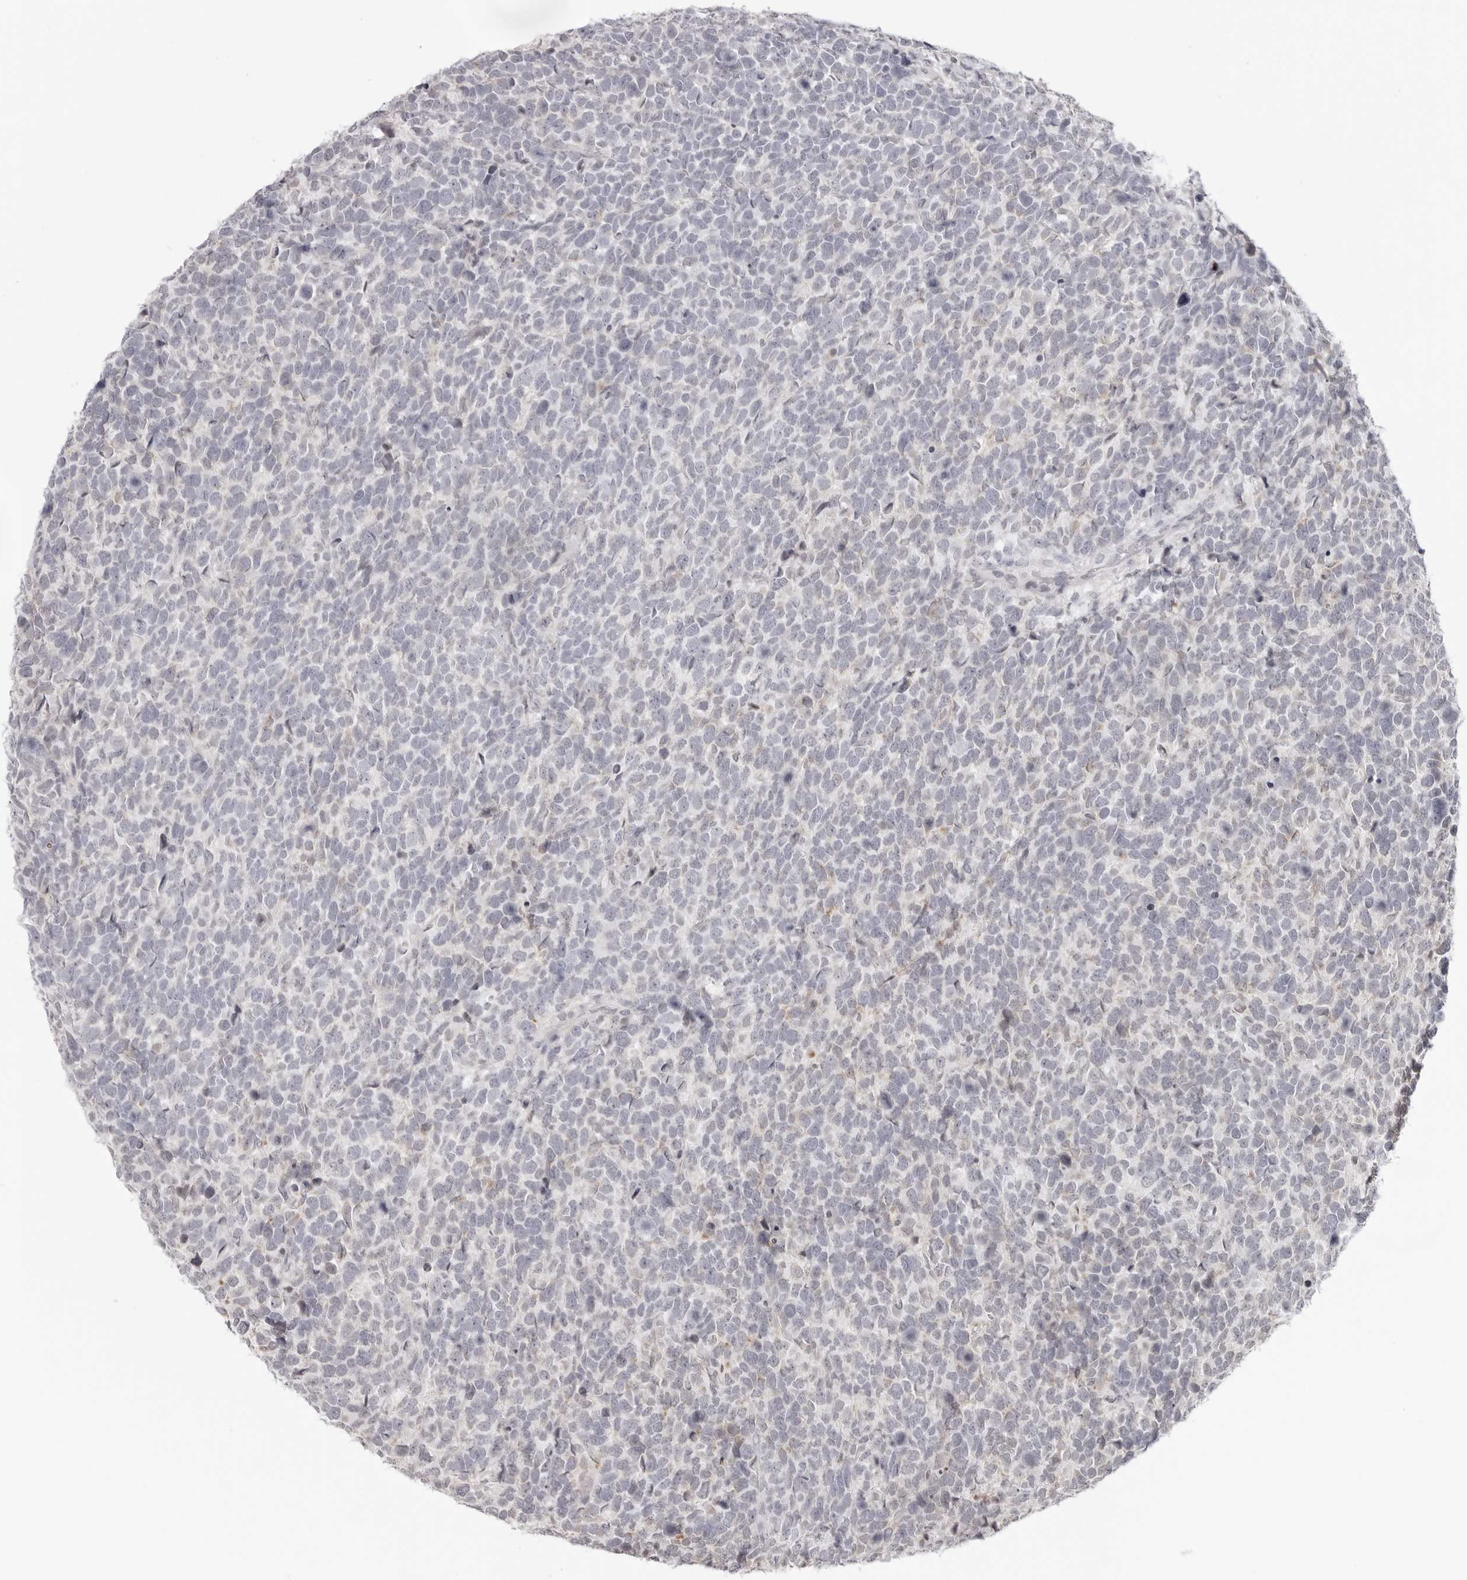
{"staining": {"intensity": "negative", "quantity": "none", "location": "none"}, "tissue": "urothelial cancer", "cell_type": "Tumor cells", "image_type": "cancer", "snomed": [{"axis": "morphology", "description": "Urothelial carcinoma, High grade"}, {"axis": "topography", "description": "Urinary bladder"}], "caption": "Immunohistochemistry micrograph of neoplastic tissue: high-grade urothelial carcinoma stained with DAB (3,3'-diaminobenzidine) reveals no significant protein expression in tumor cells.", "gene": "ACP6", "patient": {"sex": "female", "age": 82}}